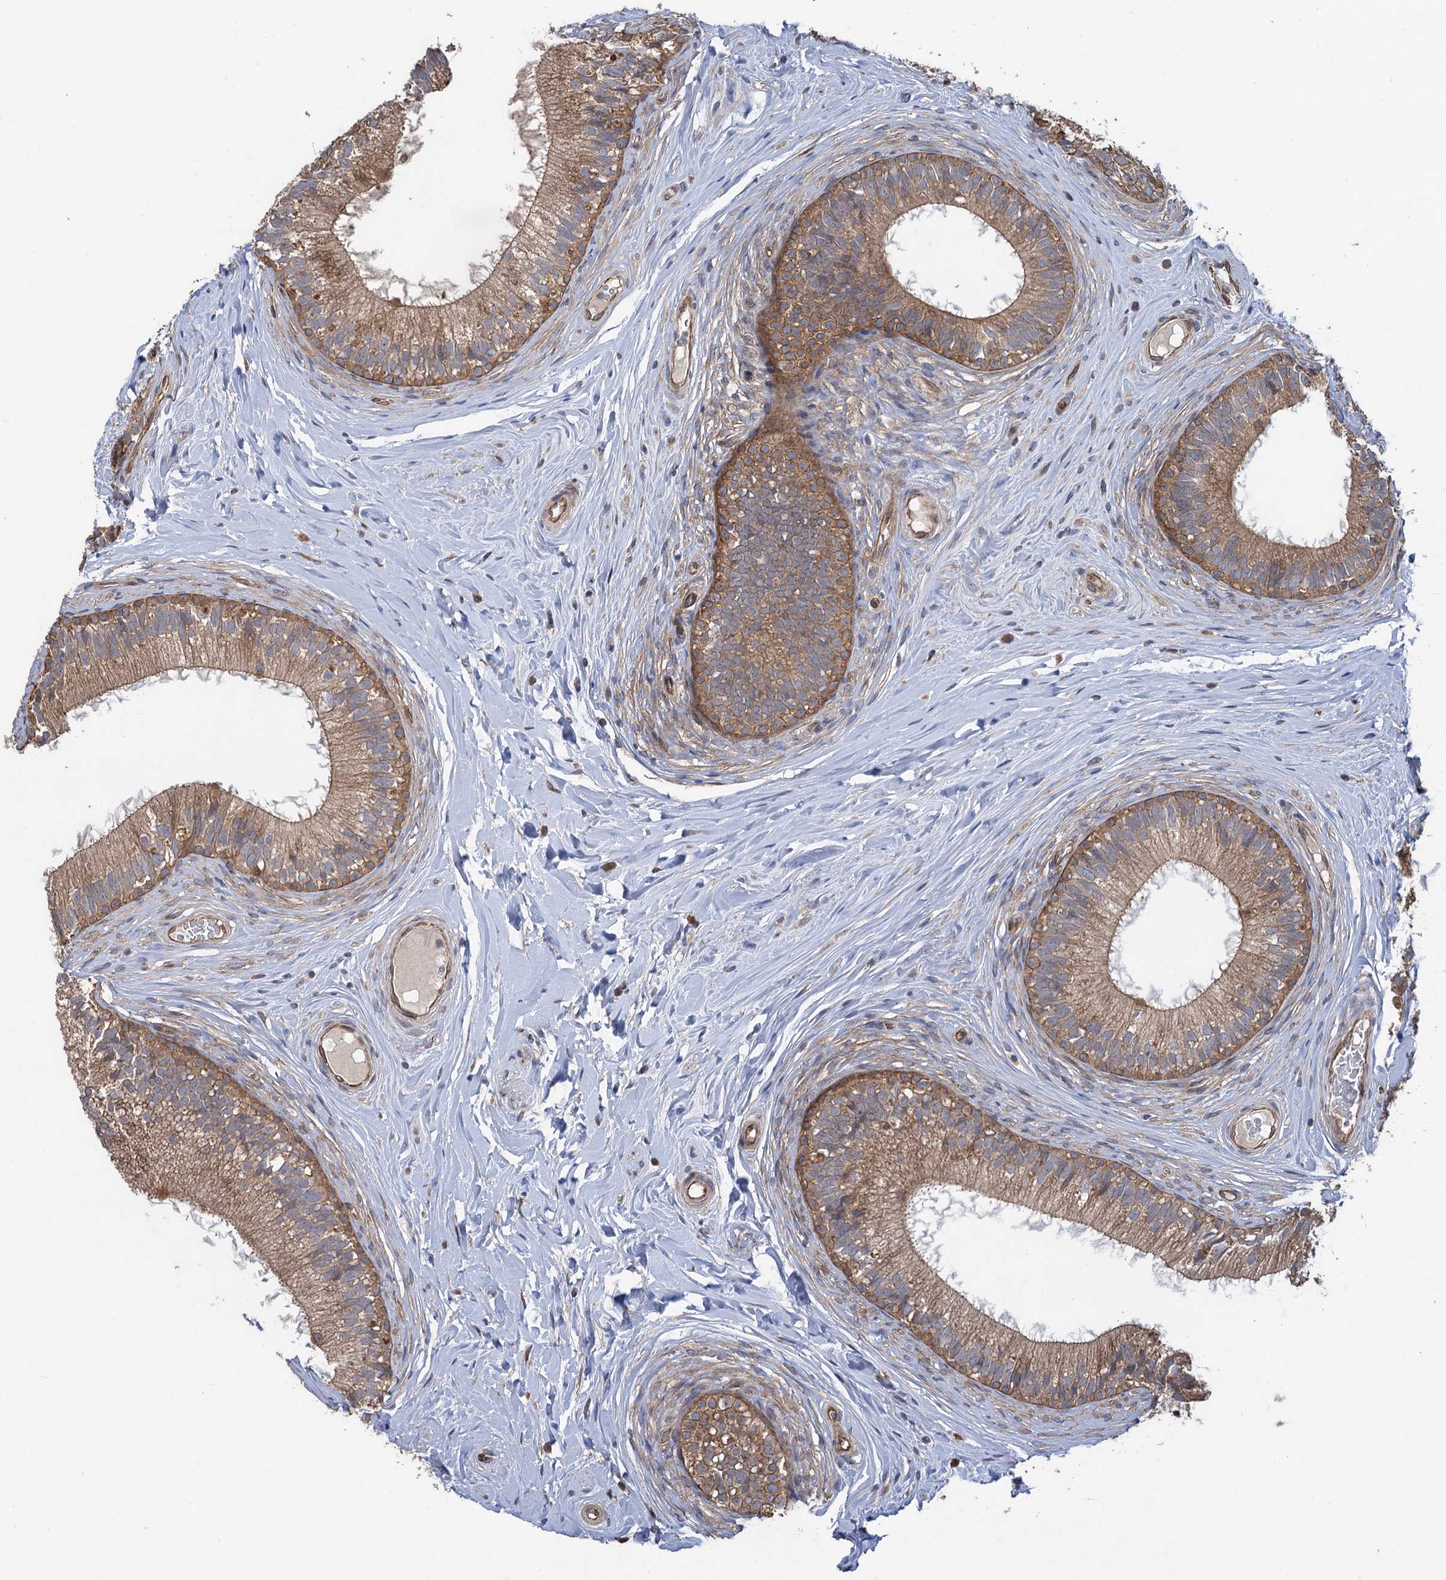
{"staining": {"intensity": "moderate", "quantity": ">75%", "location": "cytoplasmic/membranous"}, "tissue": "epididymis", "cell_type": "Glandular cells", "image_type": "normal", "snomed": [{"axis": "morphology", "description": "Normal tissue, NOS"}, {"axis": "topography", "description": "Epididymis"}], "caption": "This is an image of immunohistochemistry (IHC) staining of unremarkable epididymis, which shows moderate expression in the cytoplasmic/membranous of glandular cells.", "gene": "HAUS1", "patient": {"sex": "male", "age": 33}}